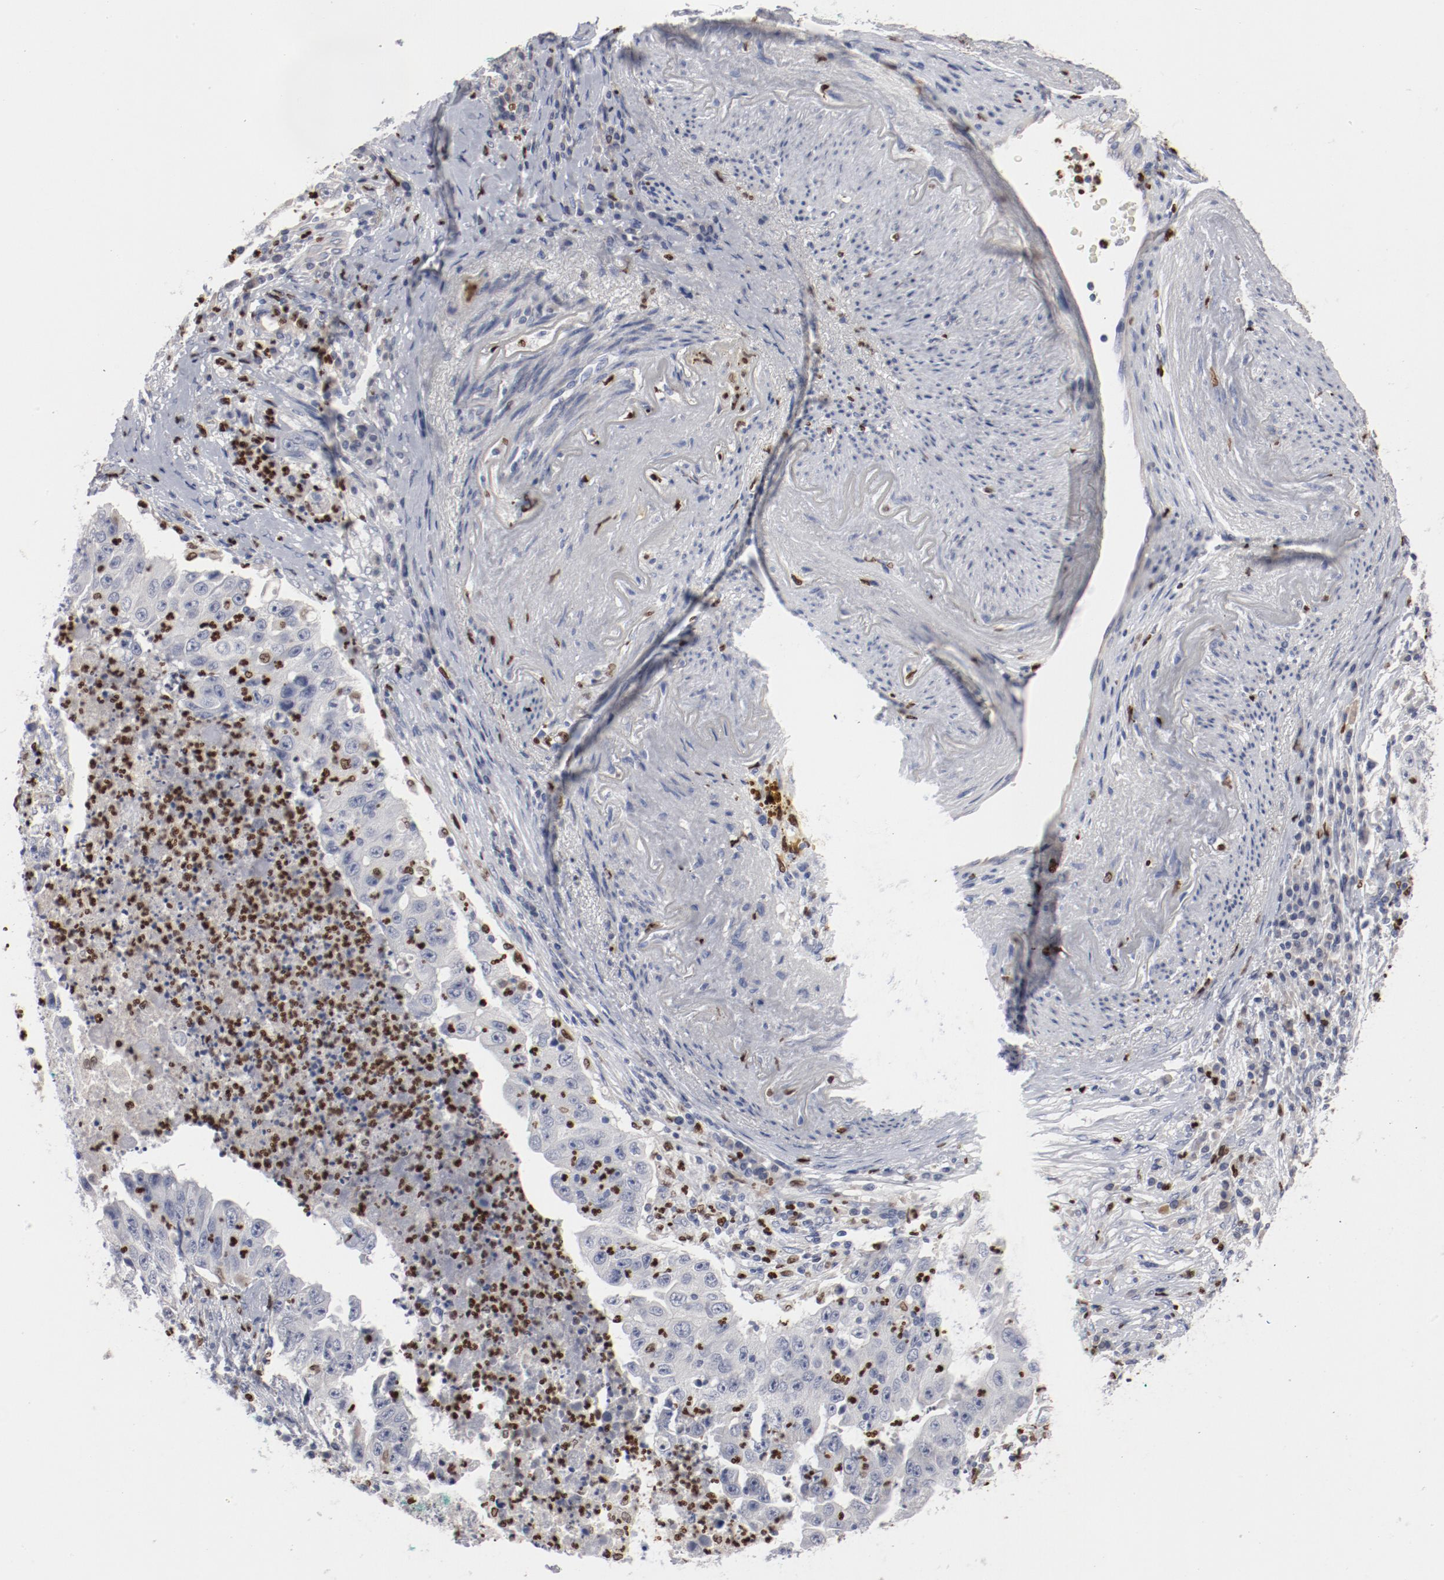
{"staining": {"intensity": "negative", "quantity": "none", "location": "none"}, "tissue": "lung cancer", "cell_type": "Tumor cells", "image_type": "cancer", "snomed": [{"axis": "morphology", "description": "Squamous cell carcinoma, NOS"}, {"axis": "topography", "description": "Lung"}], "caption": "The immunohistochemistry (IHC) photomicrograph has no significant staining in tumor cells of lung cancer tissue.", "gene": "SPI1", "patient": {"sex": "male", "age": 64}}